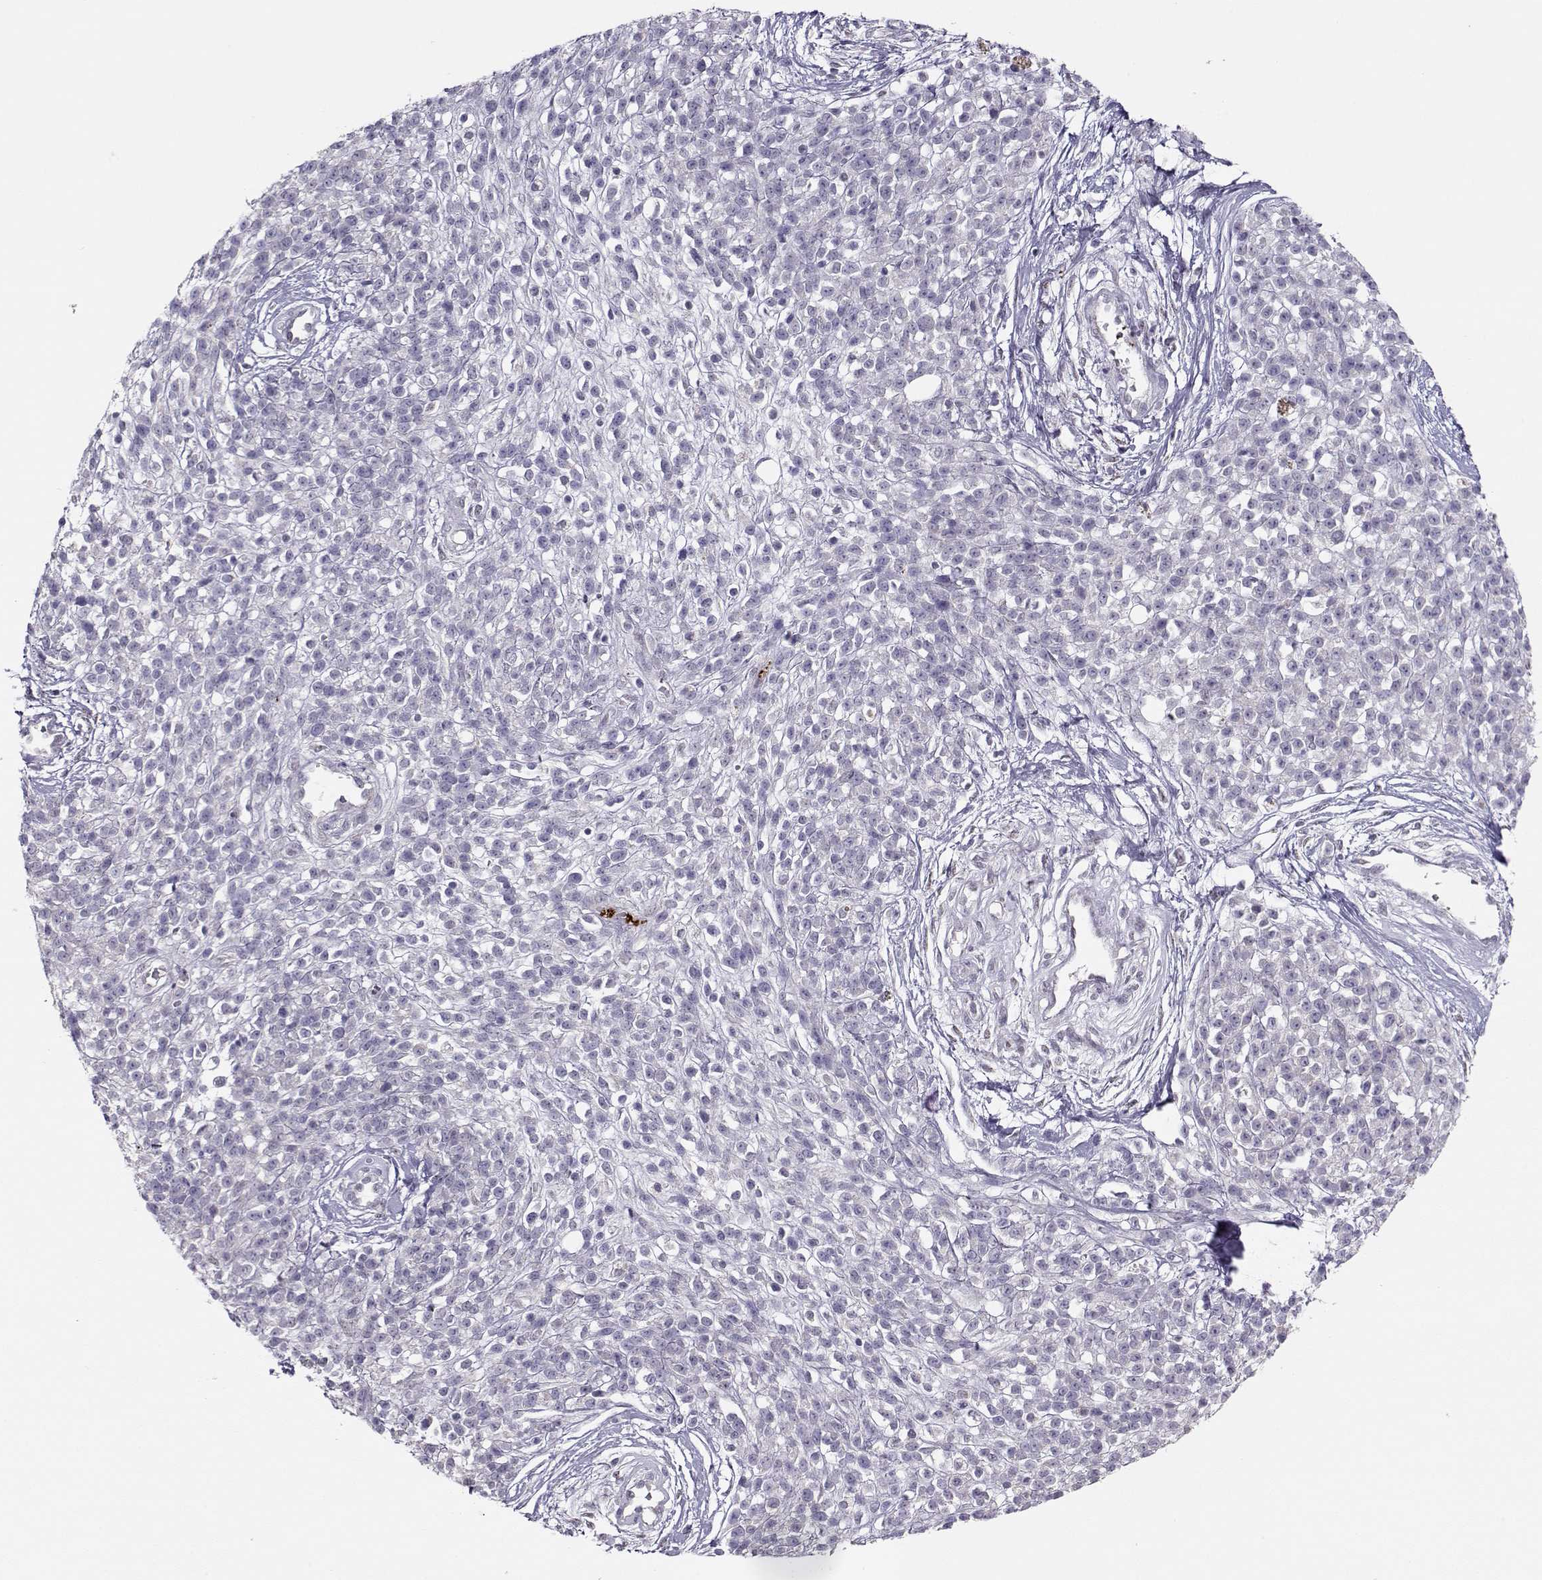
{"staining": {"intensity": "negative", "quantity": "none", "location": "none"}, "tissue": "melanoma", "cell_type": "Tumor cells", "image_type": "cancer", "snomed": [{"axis": "morphology", "description": "Malignant melanoma, NOS"}, {"axis": "topography", "description": "Skin"}, {"axis": "topography", "description": "Skin of trunk"}], "caption": "High power microscopy image of an immunohistochemistry micrograph of malignant melanoma, revealing no significant expression in tumor cells.", "gene": "KLF17", "patient": {"sex": "male", "age": 74}}